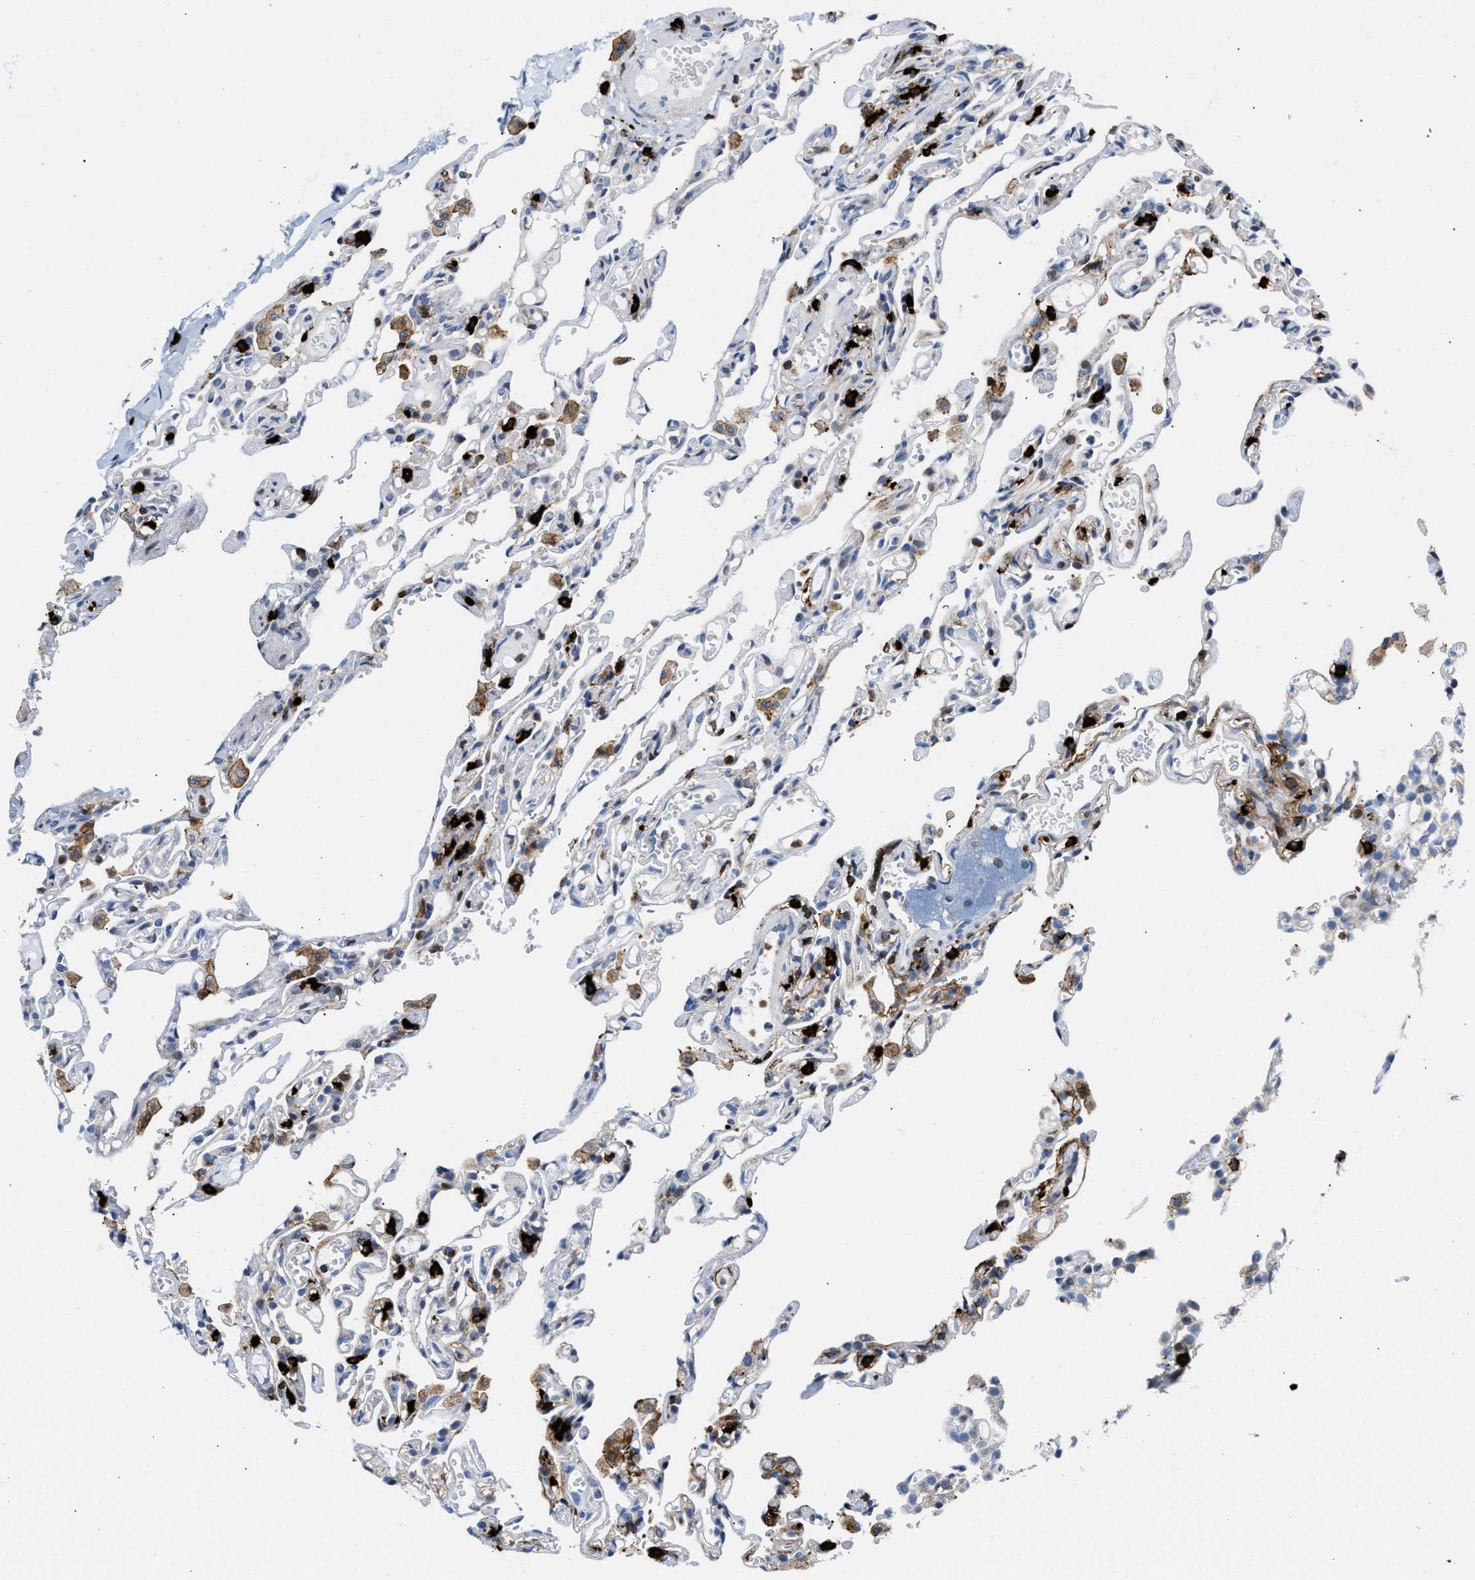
{"staining": {"intensity": "strong", "quantity": "<25%", "location": "cytoplasmic/membranous"}, "tissue": "lung", "cell_type": "Alveolar cells", "image_type": "normal", "snomed": [{"axis": "morphology", "description": "Normal tissue, NOS"}, {"axis": "topography", "description": "Lung"}], "caption": "Immunohistochemical staining of benign human lung shows strong cytoplasmic/membranous protein expression in about <25% of alveolar cells.", "gene": "ATP9A", "patient": {"sex": "male", "age": 21}}